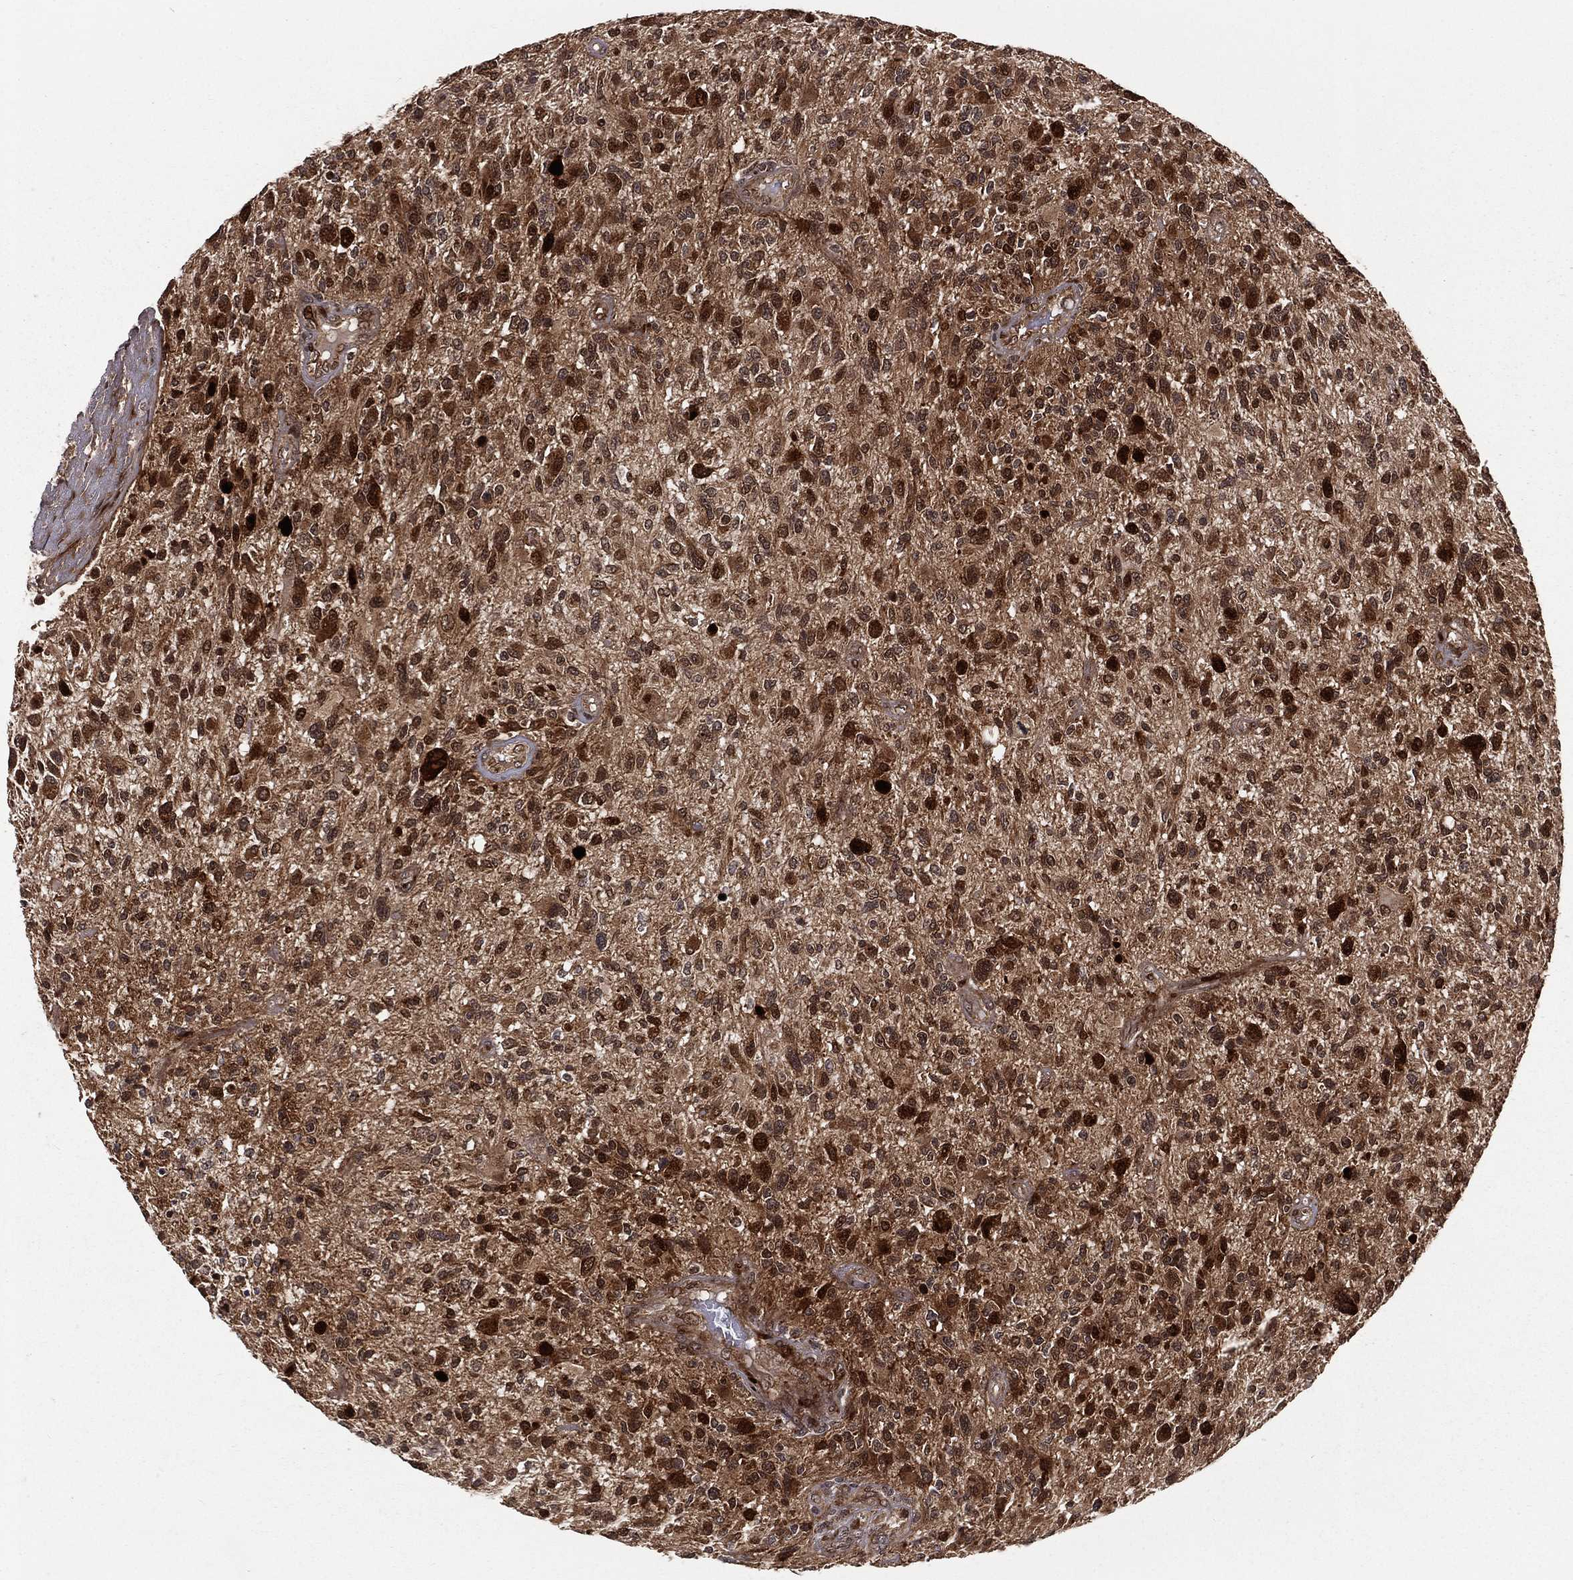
{"staining": {"intensity": "strong", "quantity": ">75%", "location": "cytoplasmic/membranous,nuclear"}, "tissue": "glioma", "cell_type": "Tumor cells", "image_type": "cancer", "snomed": [{"axis": "morphology", "description": "Glioma, malignant, High grade"}, {"axis": "topography", "description": "Brain"}], "caption": "Immunohistochemical staining of glioma shows high levels of strong cytoplasmic/membranous and nuclear staining in about >75% of tumor cells.", "gene": "MDM2", "patient": {"sex": "male", "age": 47}}